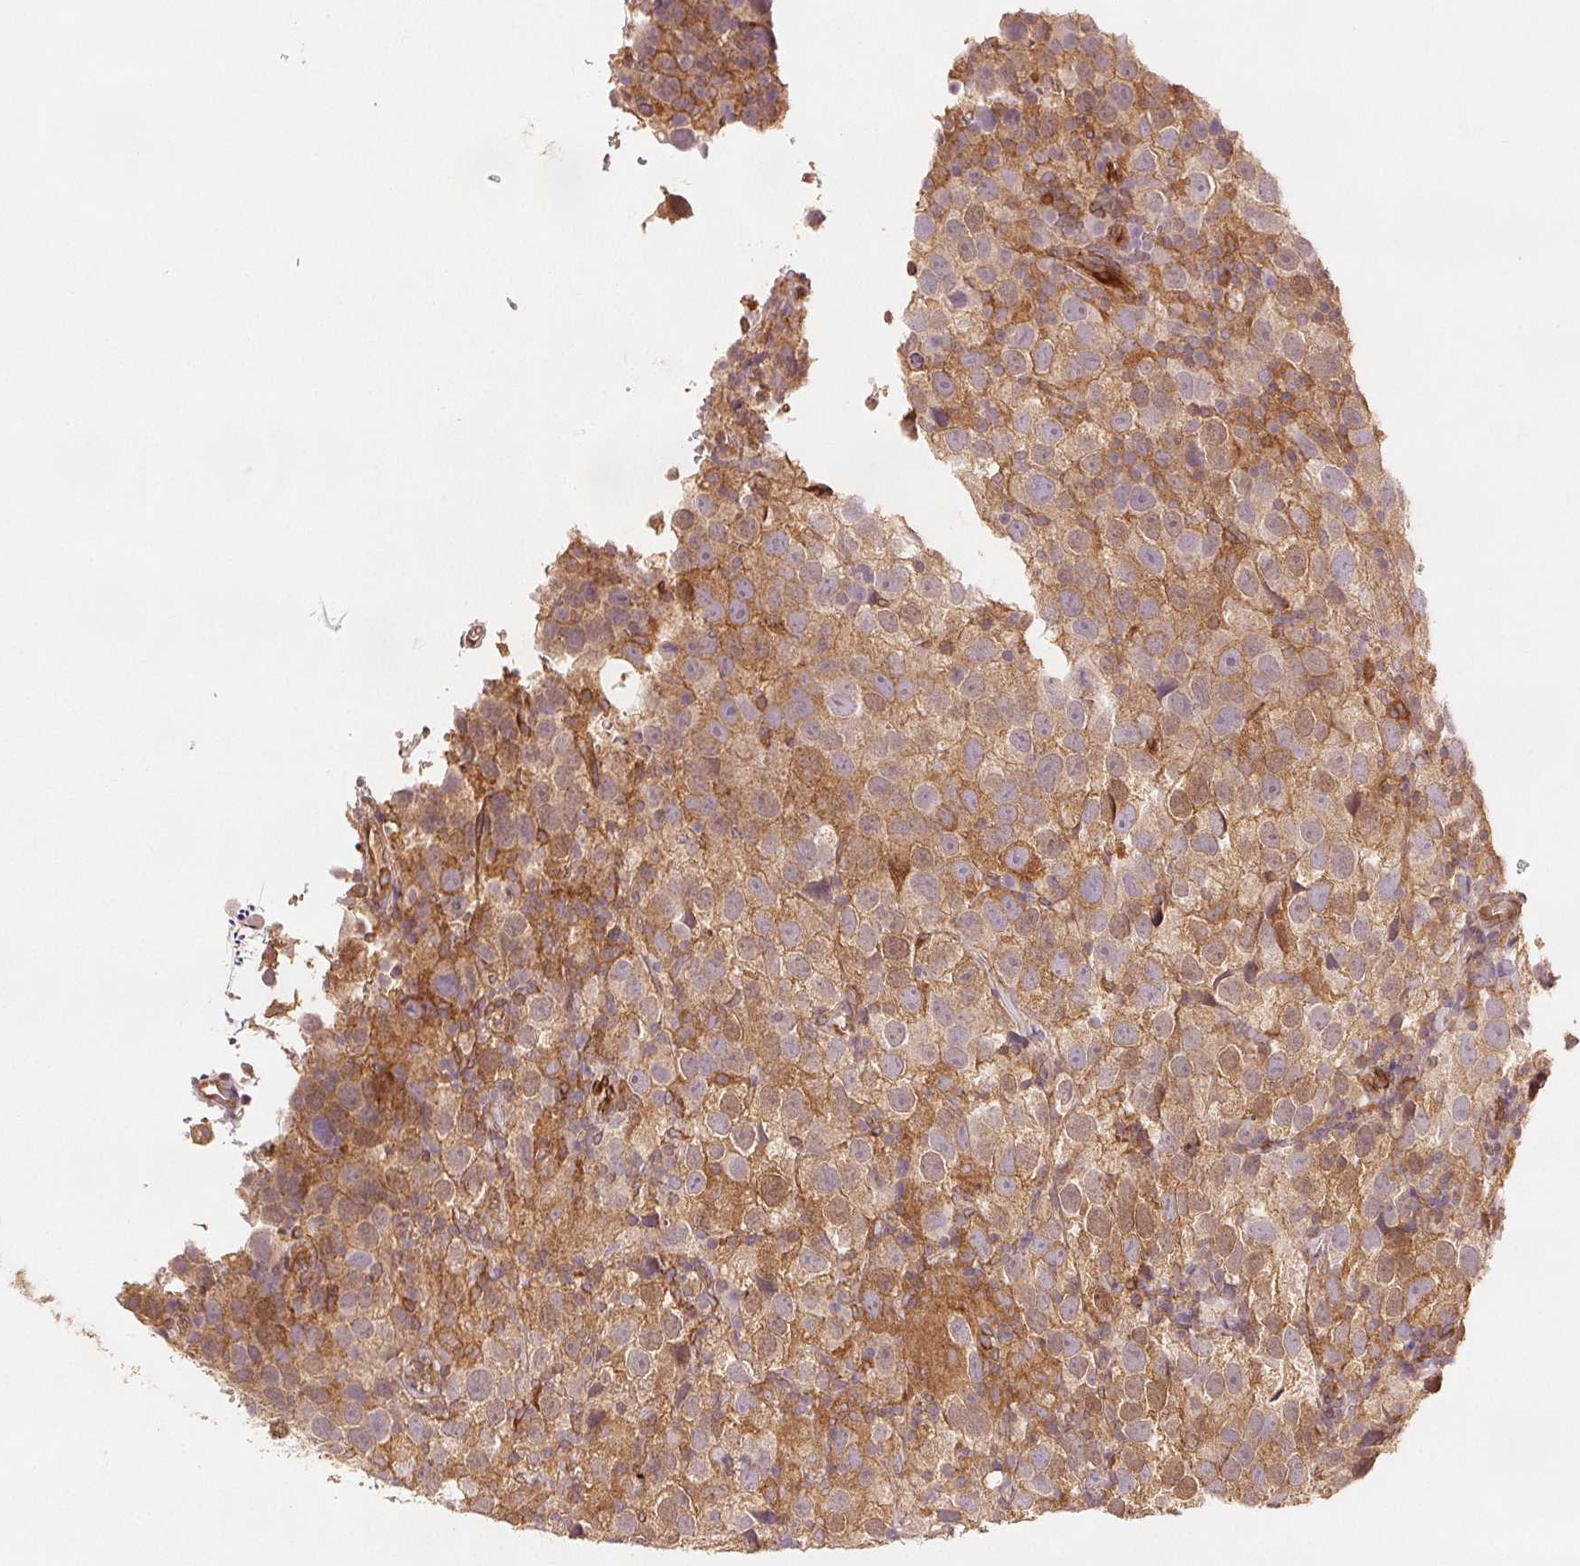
{"staining": {"intensity": "moderate", "quantity": ">75%", "location": "cytoplasmic/membranous"}, "tissue": "testis cancer", "cell_type": "Tumor cells", "image_type": "cancer", "snomed": [{"axis": "morphology", "description": "Seminoma, NOS"}, {"axis": "topography", "description": "Testis"}], "caption": "This micrograph shows immunohistochemistry (IHC) staining of testis cancer (seminoma), with medium moderate cytoplasmic/membranous expression in about >75% of tumor cells.", "gene": "DIAPH2", "patient": {"sex": "male", "age": 26}}